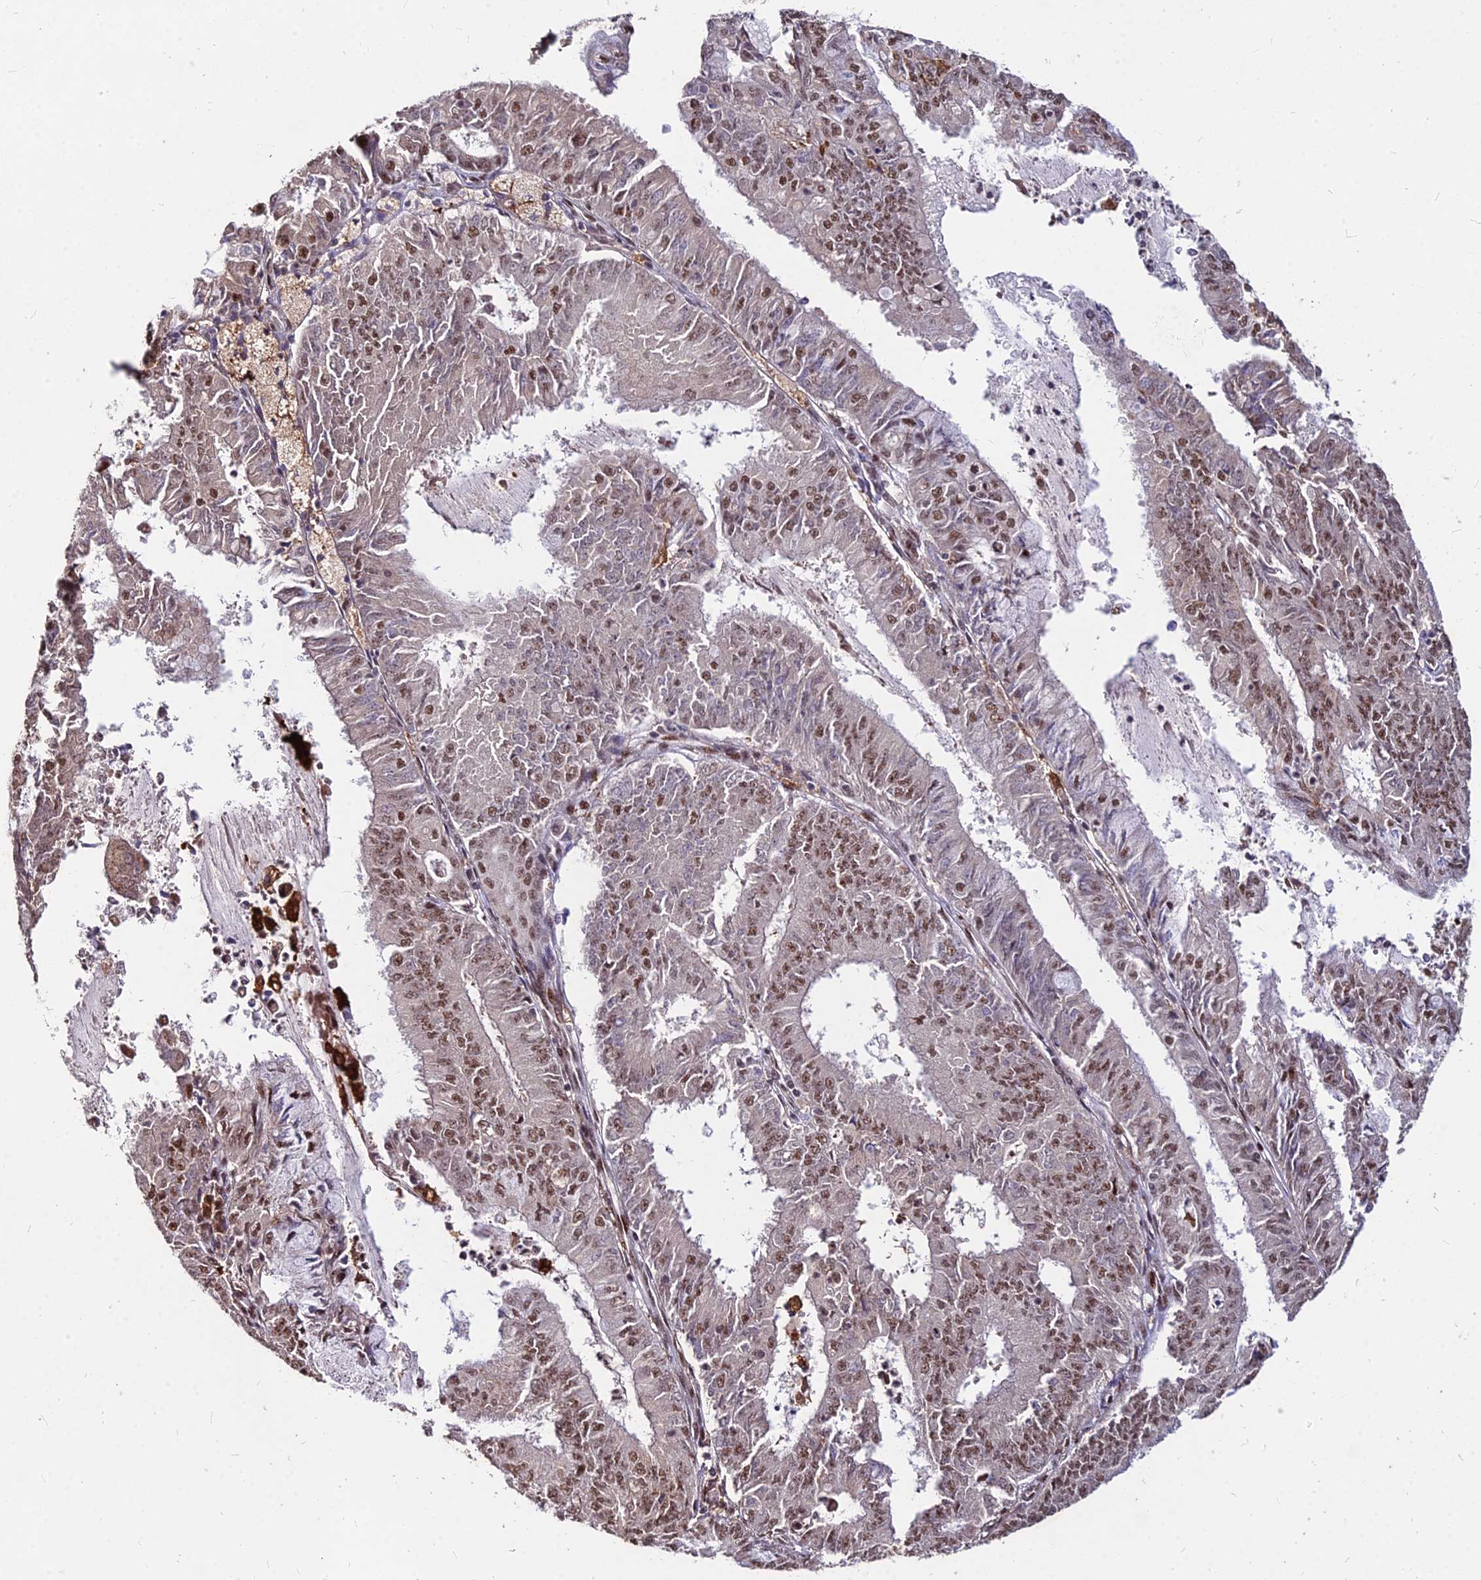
{"staining": {"intensity": "moderate", "quantity": ">75%", "location": "nuclear"}, "tissue": "endometrial cancer", "cell_type": "Tumor cells", "image_type": "cancer", "snomed": [{"axis": "morphology", "description": "Adenocarcinoma, NOS"}, {"axis": "topography", "description": "Endometrium"}], "caption": "IHC photomicrograph of human endometrial cancer (adenocarcinoma) stained for a protein (brown), which exhibits medium levels of moderate nuclear staining in approximately >75% of tumor cells.", "gene": "ZBED4", "patient": {"sex": "female", "age": 57}}